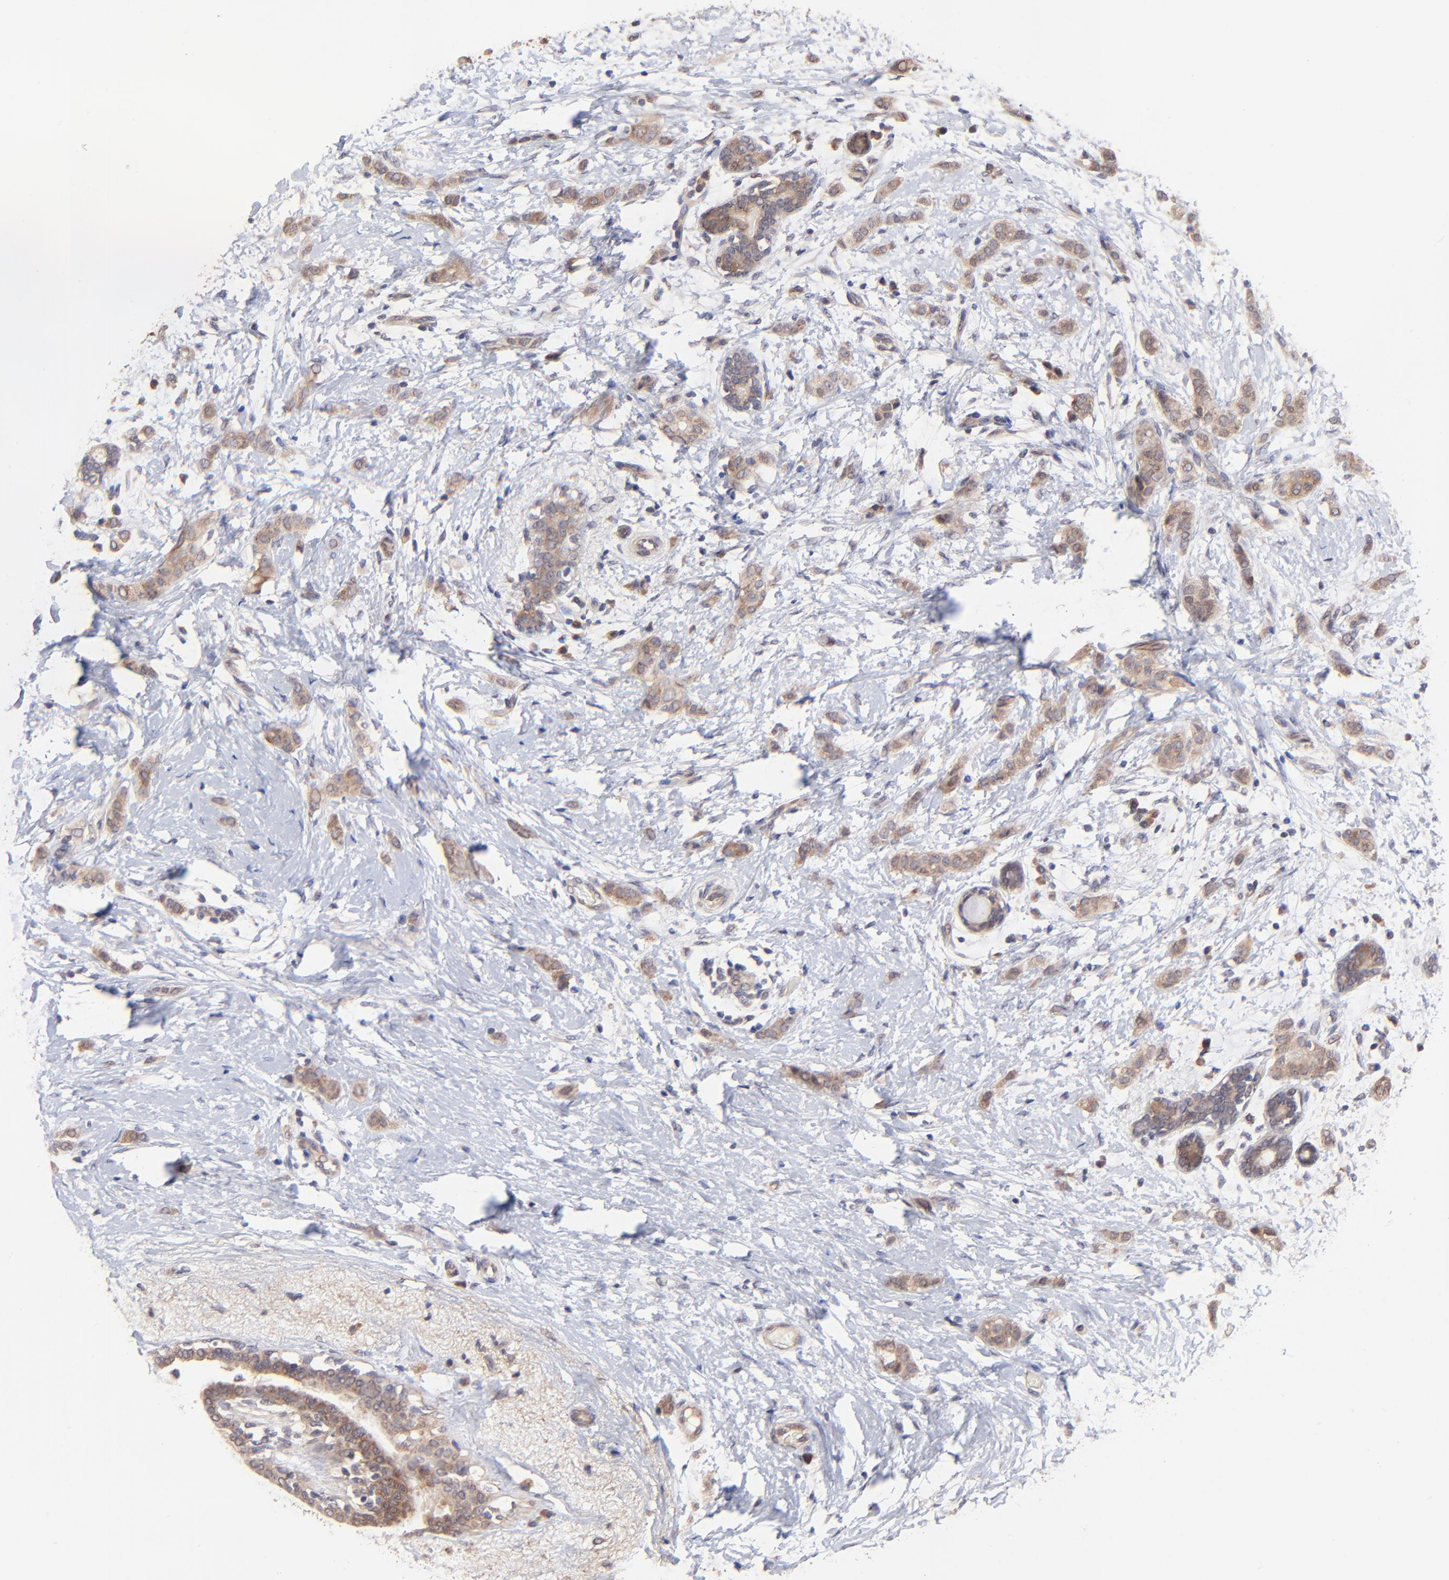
{"staining": {"intensity": "moderate", "quantity": ">75%", "location": "cytoplasmic/membranous"}, "tissue": "breast cancer", "cell_type": "Tumor cells", "image_type": "cancer", "snomed": [{"axis": "morphology", "description": "Lobular carcinoma"}, {"axis": "topography", "description": "Breast"}], "caption": "A micrograph of human breast cancer stained for a protein reveals moderate cytoplasmic/membranous brown staining in tumor cells.", "gene": "BAIAP2L2", "patient": {"sex": "female", "age": 55}}